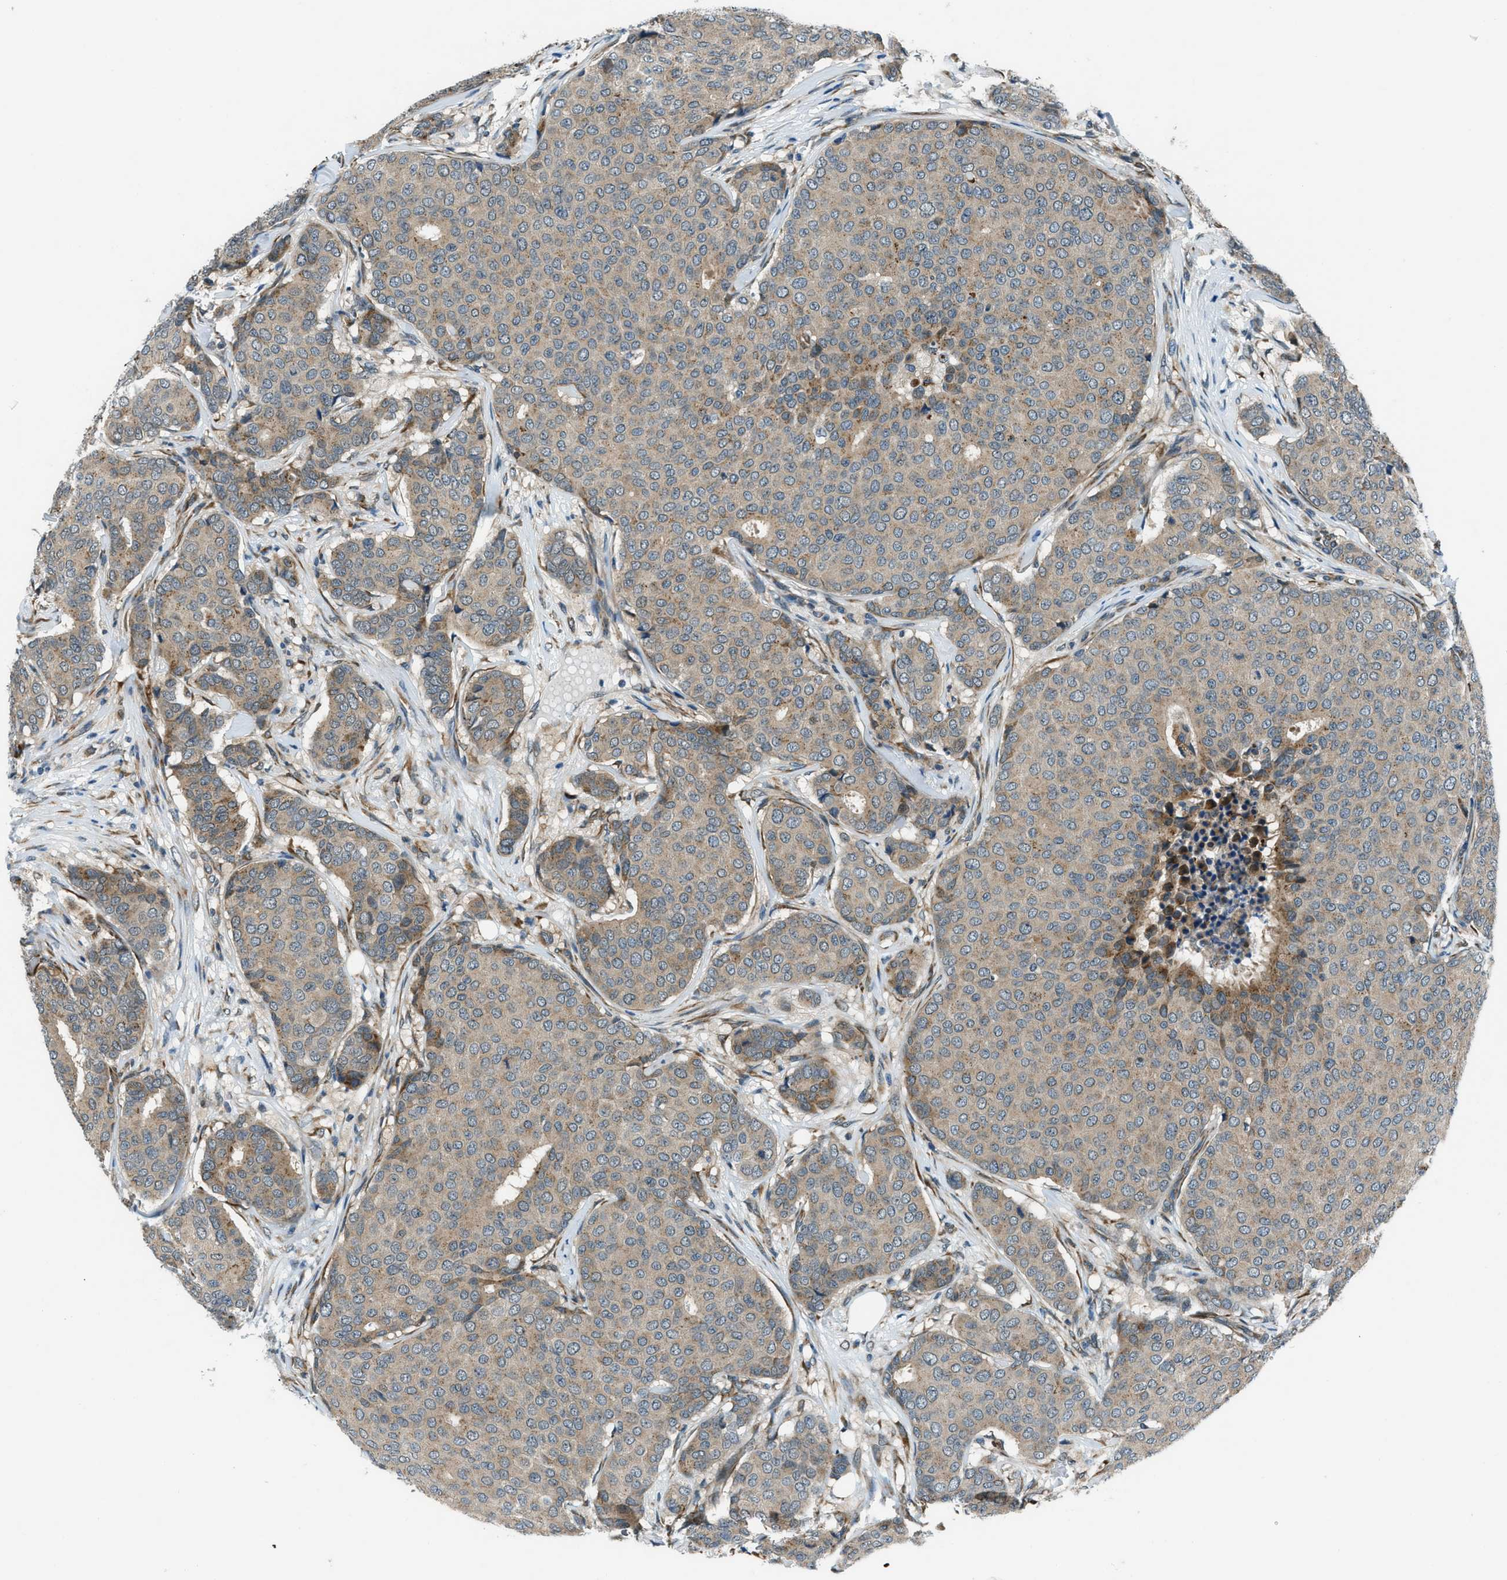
{"staining": {"intensity": "weak", "quantity": ">75%", "location": "cytoplasmic/membranous"}, "tissue": "breast cancer", "cell_type": "Tumor cells", "image_type": "cancer", "snomed": [{"axis": "morphology", "description": "Duct carcinoma"}, {"axis": "topography", "description": "Breast"}], "caption": "A low amount of weak cytoplasmic/membranous expression is seen in about >75% of tumor cells in breast cancer tissue. (DAB IHC, brown staining for protein, blue staining for nuclei).", "gene": "GINM1", "patient": {"sex": "female", "age": 75}}